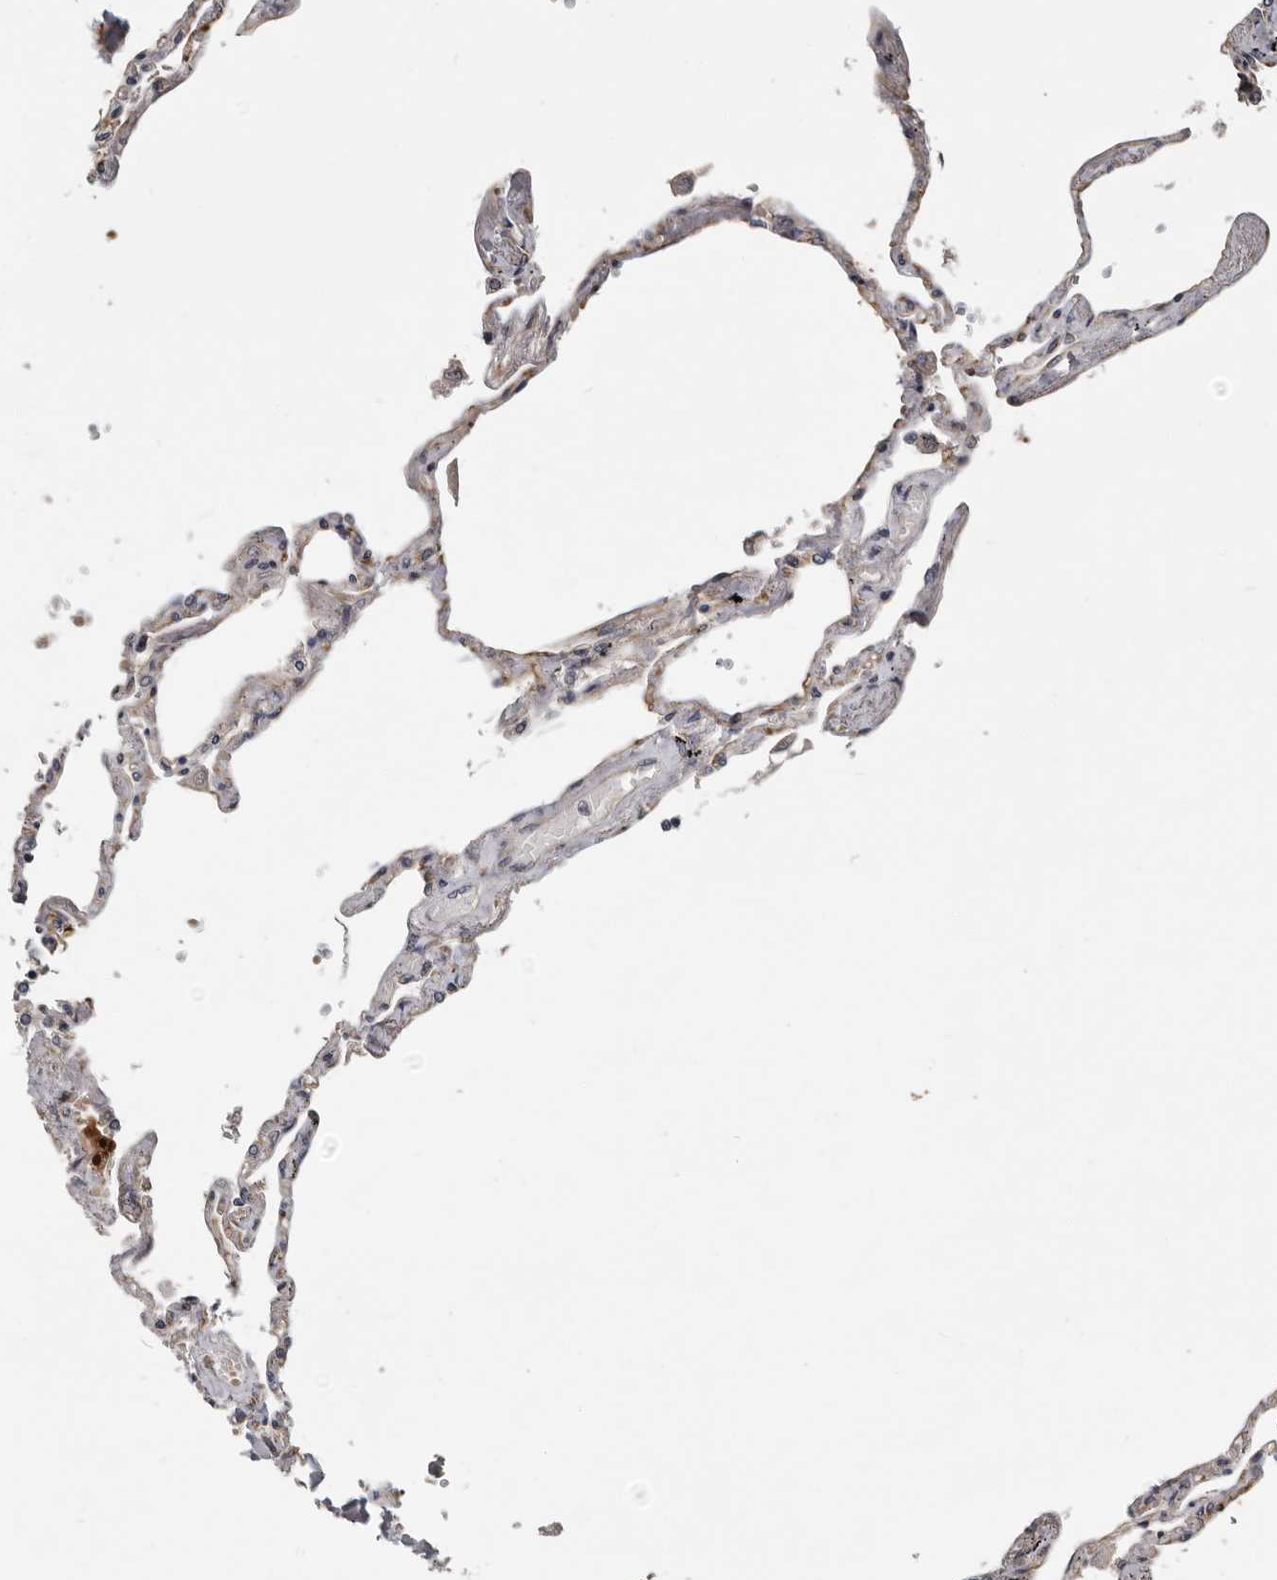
{"staining": {"intensity": "weak", "quantity": ">75%", "location": "cytoplasmic/membranous"}, "tissue": "lung", "cell_type": "Alveolar cells", "image_type": "normal", "snomed": [{"axis": "morphology", "description": "Normal tissue, NOS"}, {"axis": "topography", "description": "Lung"}], "caption": "Lung stained with DAB (3,3'-diaminobenzidine) immunohistochemistry demonstrates low levels of weak cytoplasmic/membranous positivity in approximately >75% of alveolar cells. Using DAB (3,3'-diaminobenzidine) (brown) and hematoxylin (blue) stains, captured at high magnification using brightfield microscopy.", "gene": "MTF1", "patient": {"sex": "female", "age": 67}}